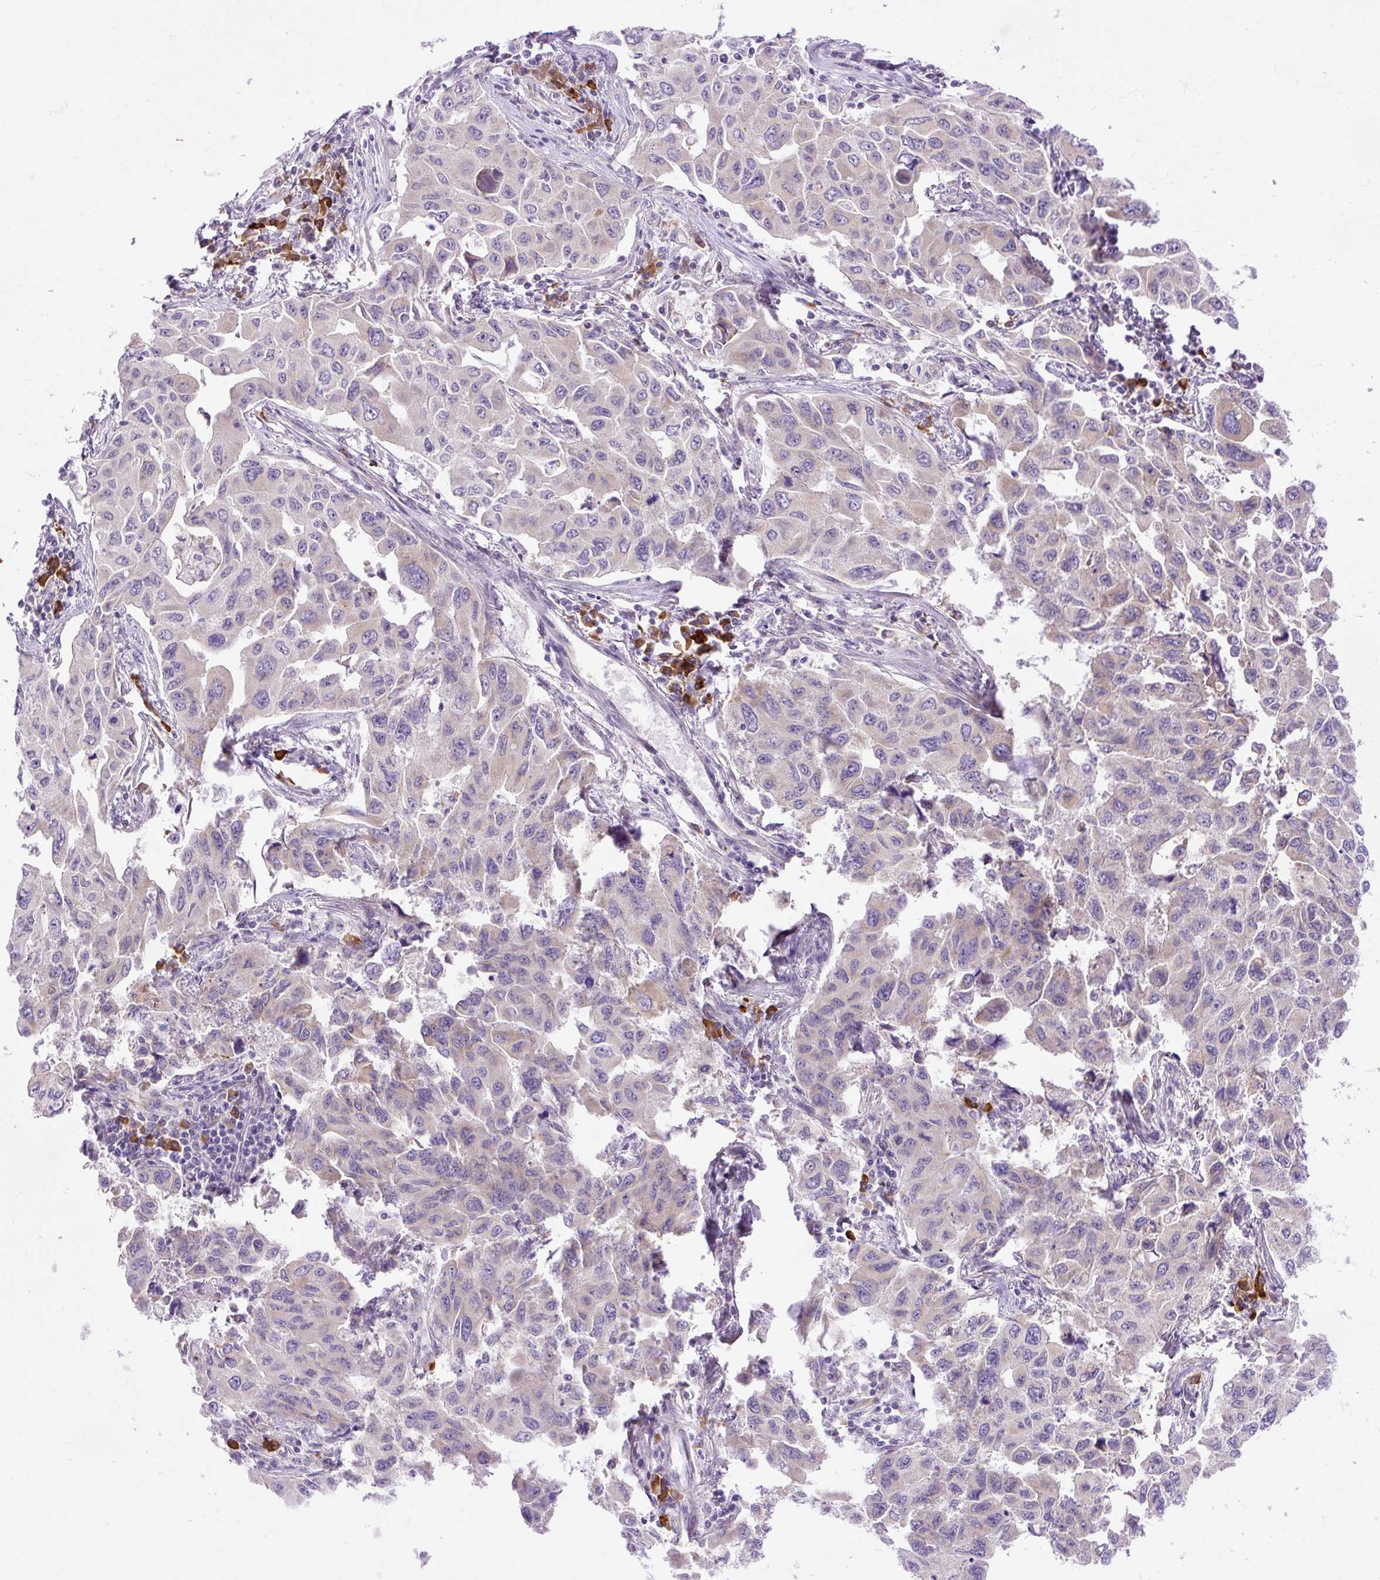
{"staining": {"intensity": "weak", "quantity": "<25%", "location": "cytoplasmic/membranous"}, "tissue": "lung cancer", "cell_type": "Tumor cells", "image_type": "cancer", "snomed": [{"axis": "morphology", "description": "Adenocarcinoma, NOS"}, {"axis": "topography", "description": "Lung"}], "caption": "Human adenocarcinoma (lung) stained for a protein using IHC exhibits no positivity in tumor cells.", "gene": "SYBU", "patient": {"sex": "male", "age": 64}}